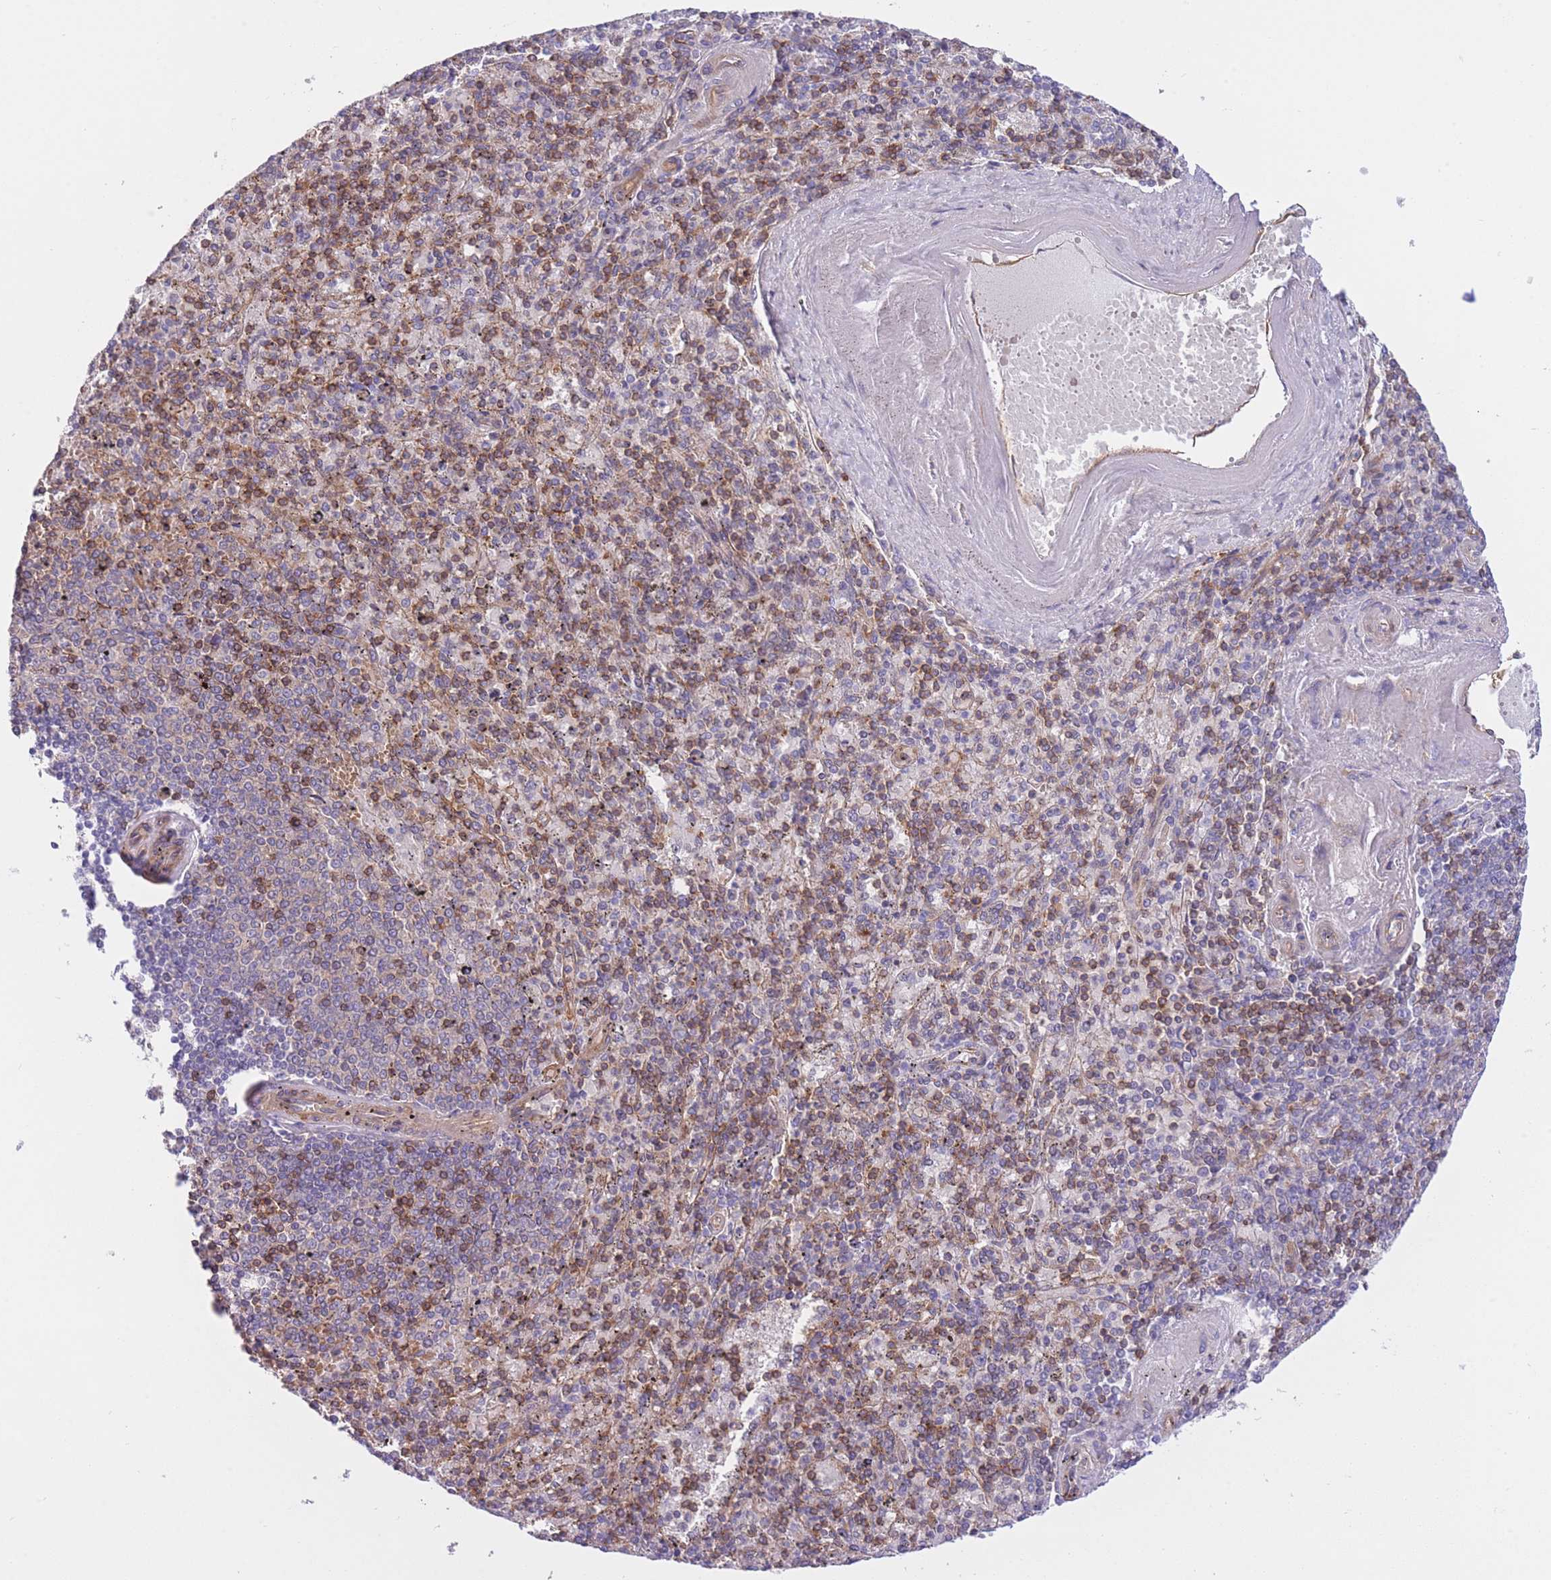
{"staining": {"intensity": "moderate", "quantity": "25%-75%", "location": "cytoplasmic/membranous"}, "tissue": "spleen", "cell_type": "Cells in red pulp", "image_type": "normal", "snomed": [{"axis": "morphology", "description": "Normal tissue, NOS"}, {"axis": "topography", "description": "Spleen"}], "caption": "Immunohistochemistry staining of benign spleen, which reveals medium levels of moderate cytoplasmic/membranous expression in about 25%-75% of cells in red pulp indicating moderate cytoplasmic/membranous protein positivity. The staining was performed using DAB (3,3'-diaminobenzidine) (brown) for protein detection and nuclei were counterstained in hematoxylin (blue).", "gene": "CDC25B", "patient": {"sex": "male", "age": 82}}